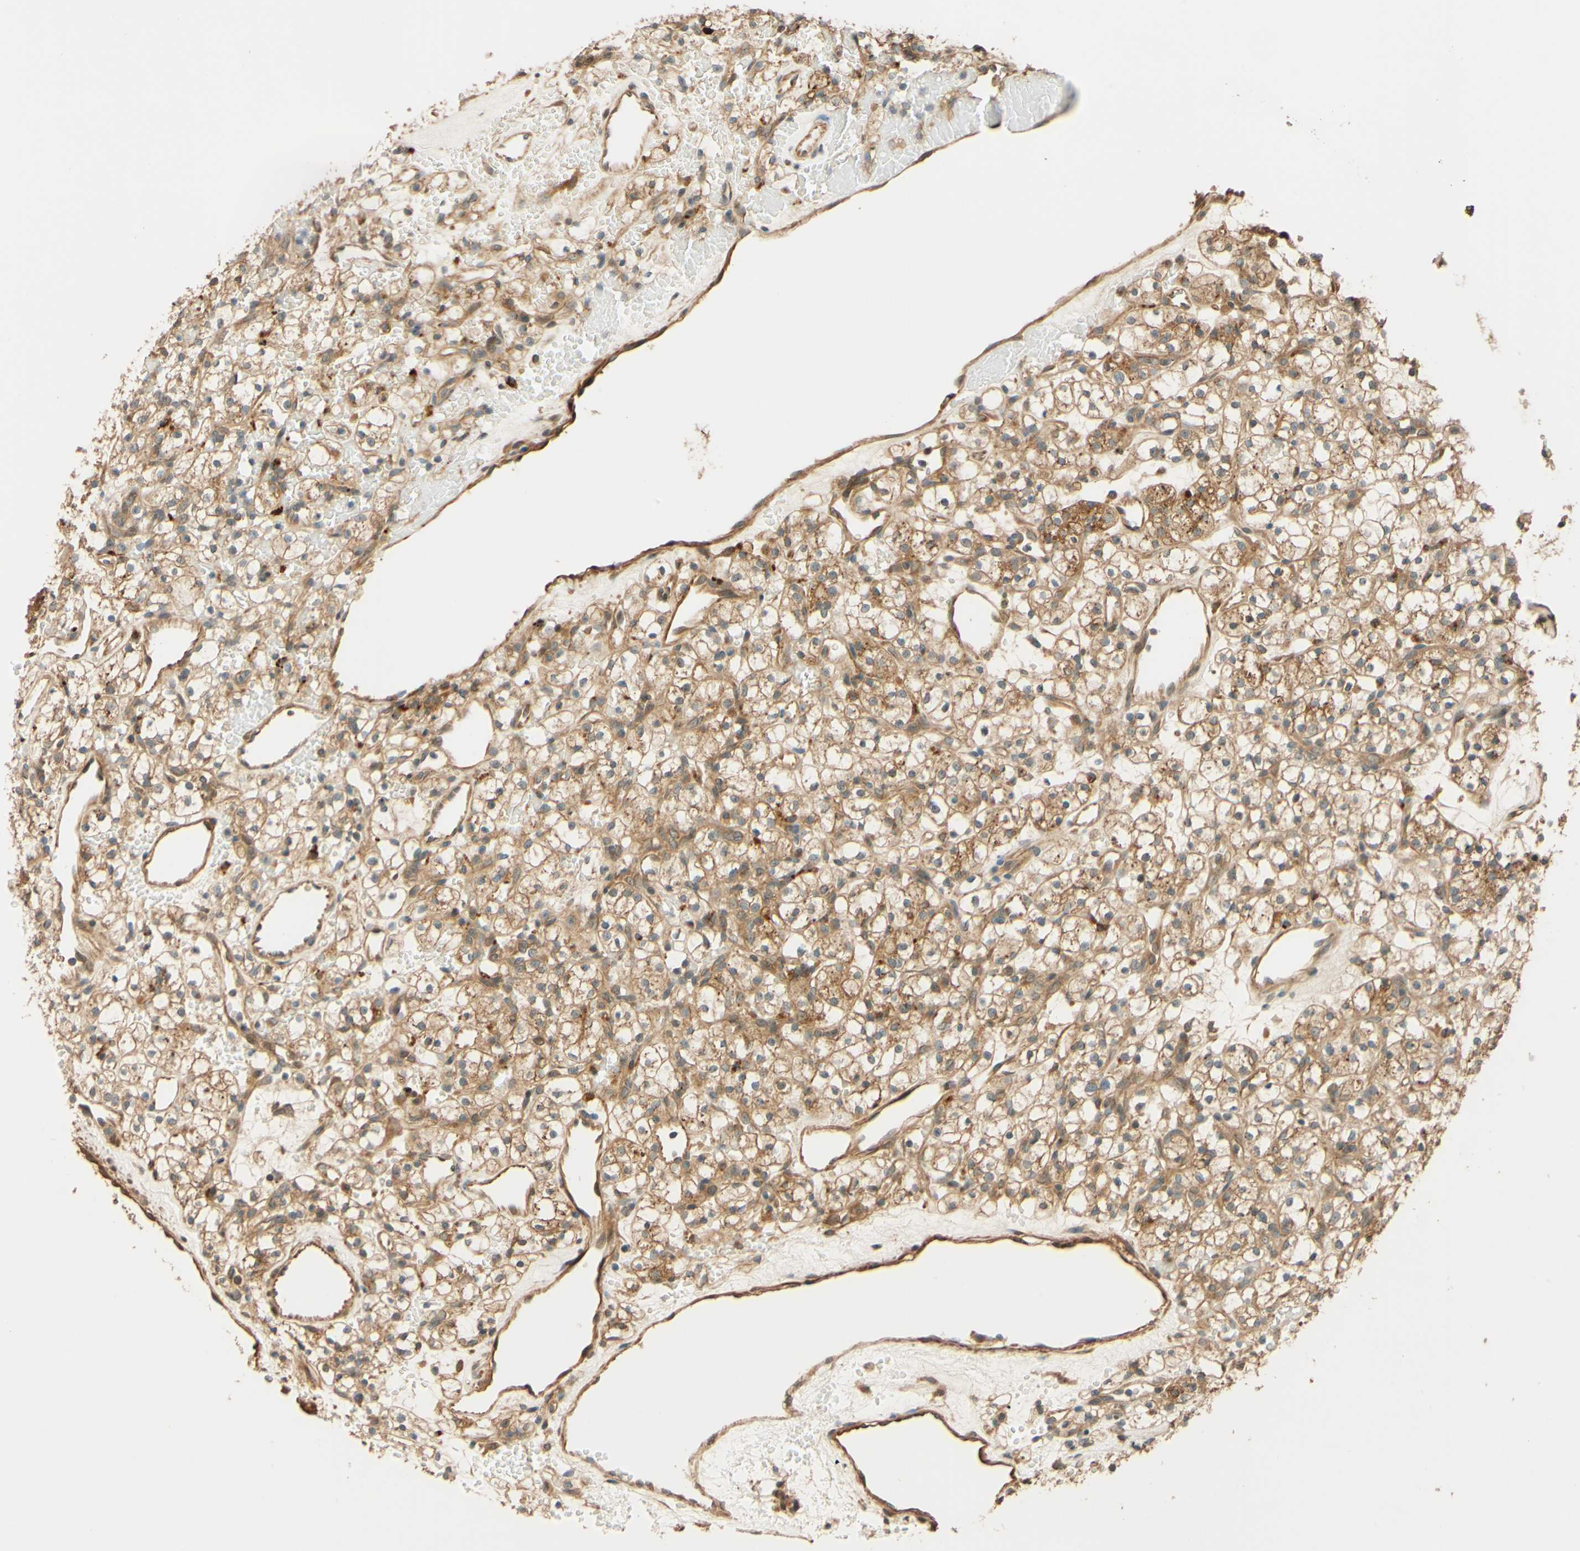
{"staining": {"intensity": "moderate", "quantity": ">75%", "location": "cytoplasmic/membranous"}, "tissue": "renal cancer", "cell_type": "Tumor cells", "image_type": "cancer", "snomed": [{"axis": "morphology", "description": "Adenocarcinoma, NOS"}, {"axis": "topography", "description": "Kidney"}], "caption": "DAB immunohistochemical staining of renal adenocarcinoma displays moderate cytoplasmic/membranous protein staining in about >75% of tumor cells.", "gene": "RNF19A", "patient": {"sex": "female", "age": 60}}